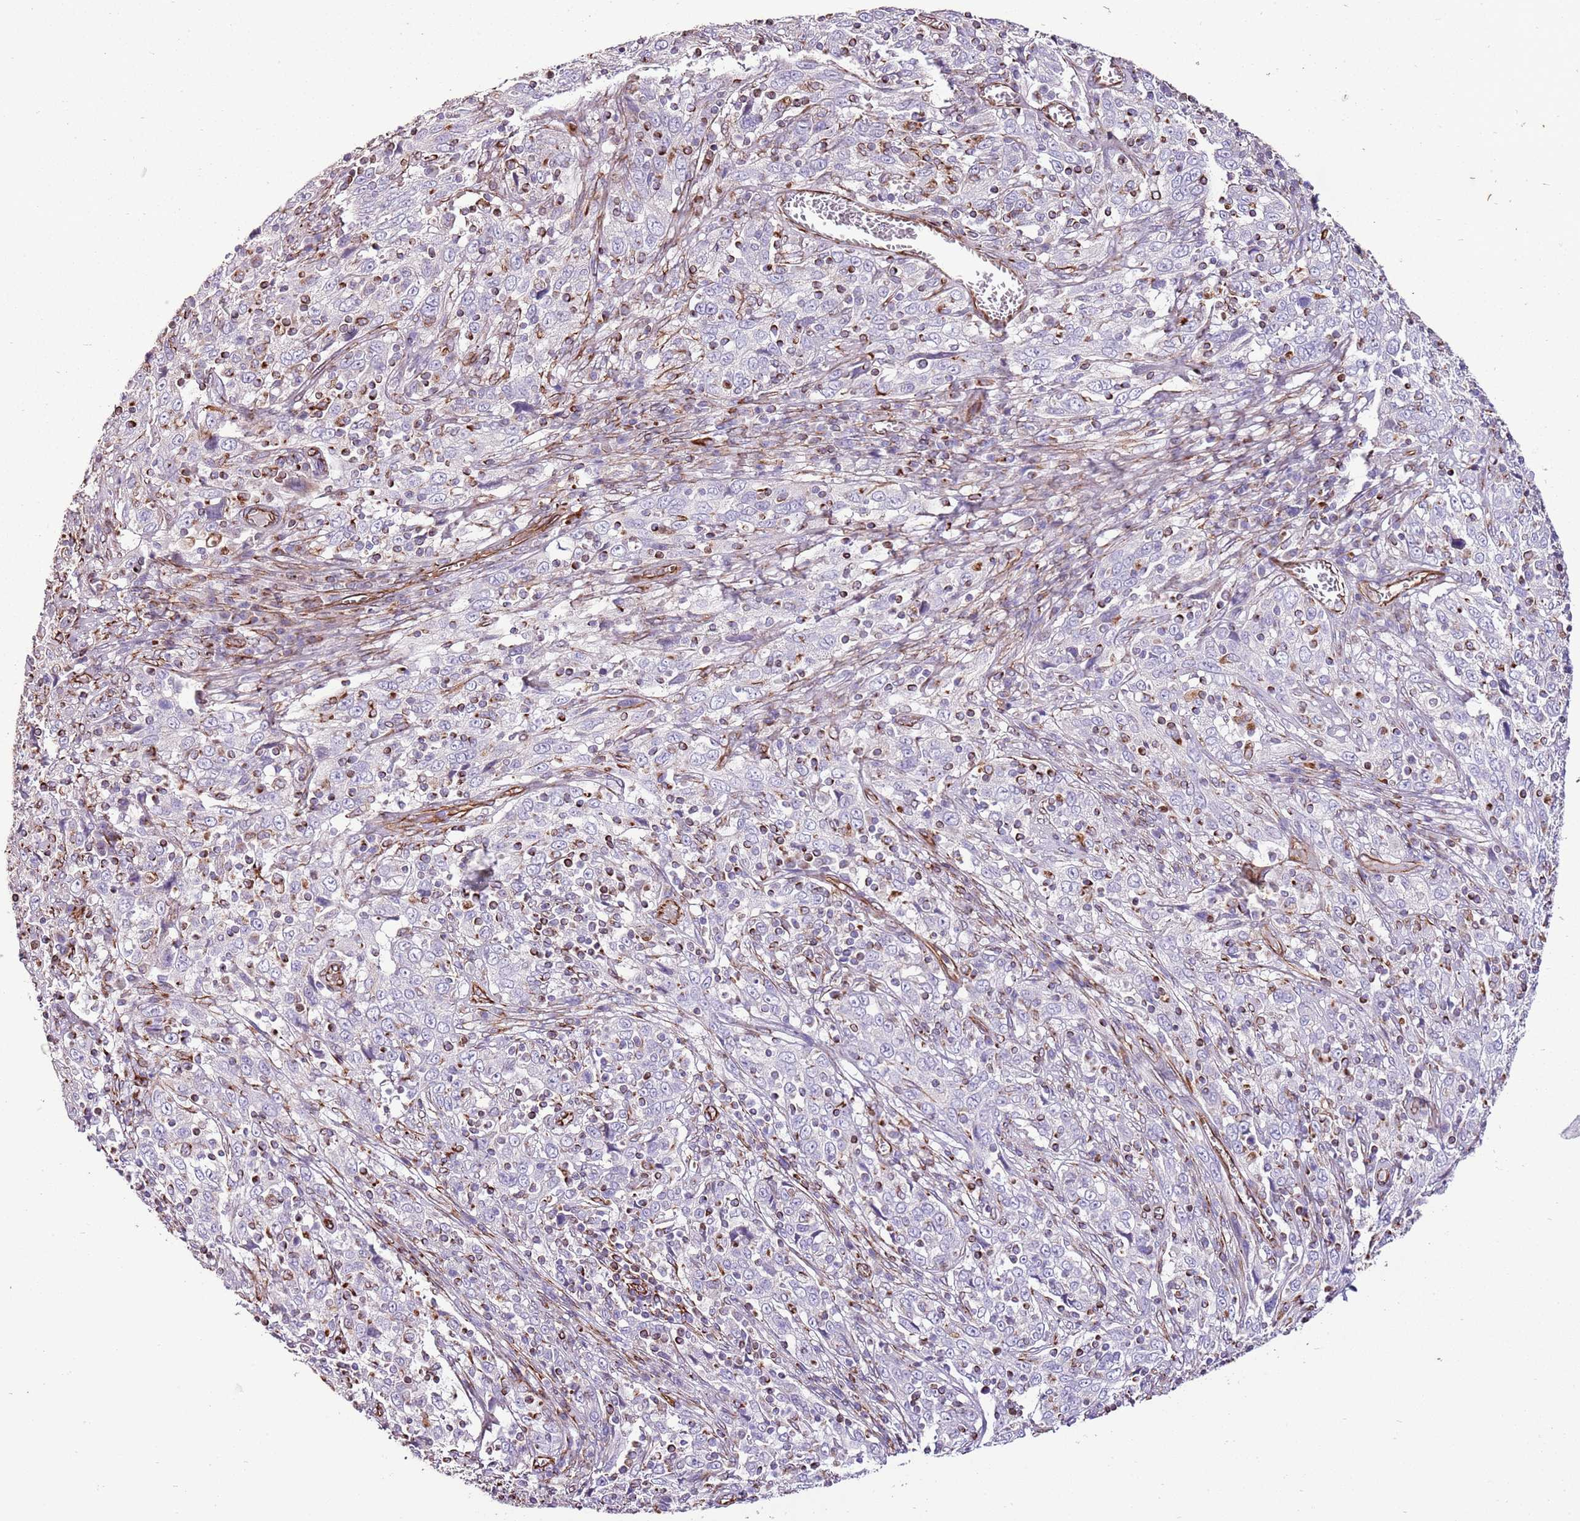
{"staining": {"intensity": "negative", "quantity": "none", "location": "none"}, "tissue": "cervical cancer", "cell_type": "Tumor cells", "image_type": "cancer", "snomed": [{"axis": "morphology", "description": "Squamous cell carcinoma, NOS"}, {"axis": "topography", "description": "Cervix"}], "caption": "The IHC micrograph has no significant staining in tumor cells of cervical squamous cell carcinoma tissue. Brightfield microscopy of IHC stained with DAB (brown) and hematoxylin (blue), captured at high magnification.", "gene": "ZNF786", "patient": {"sex": "female", "age": 46}}